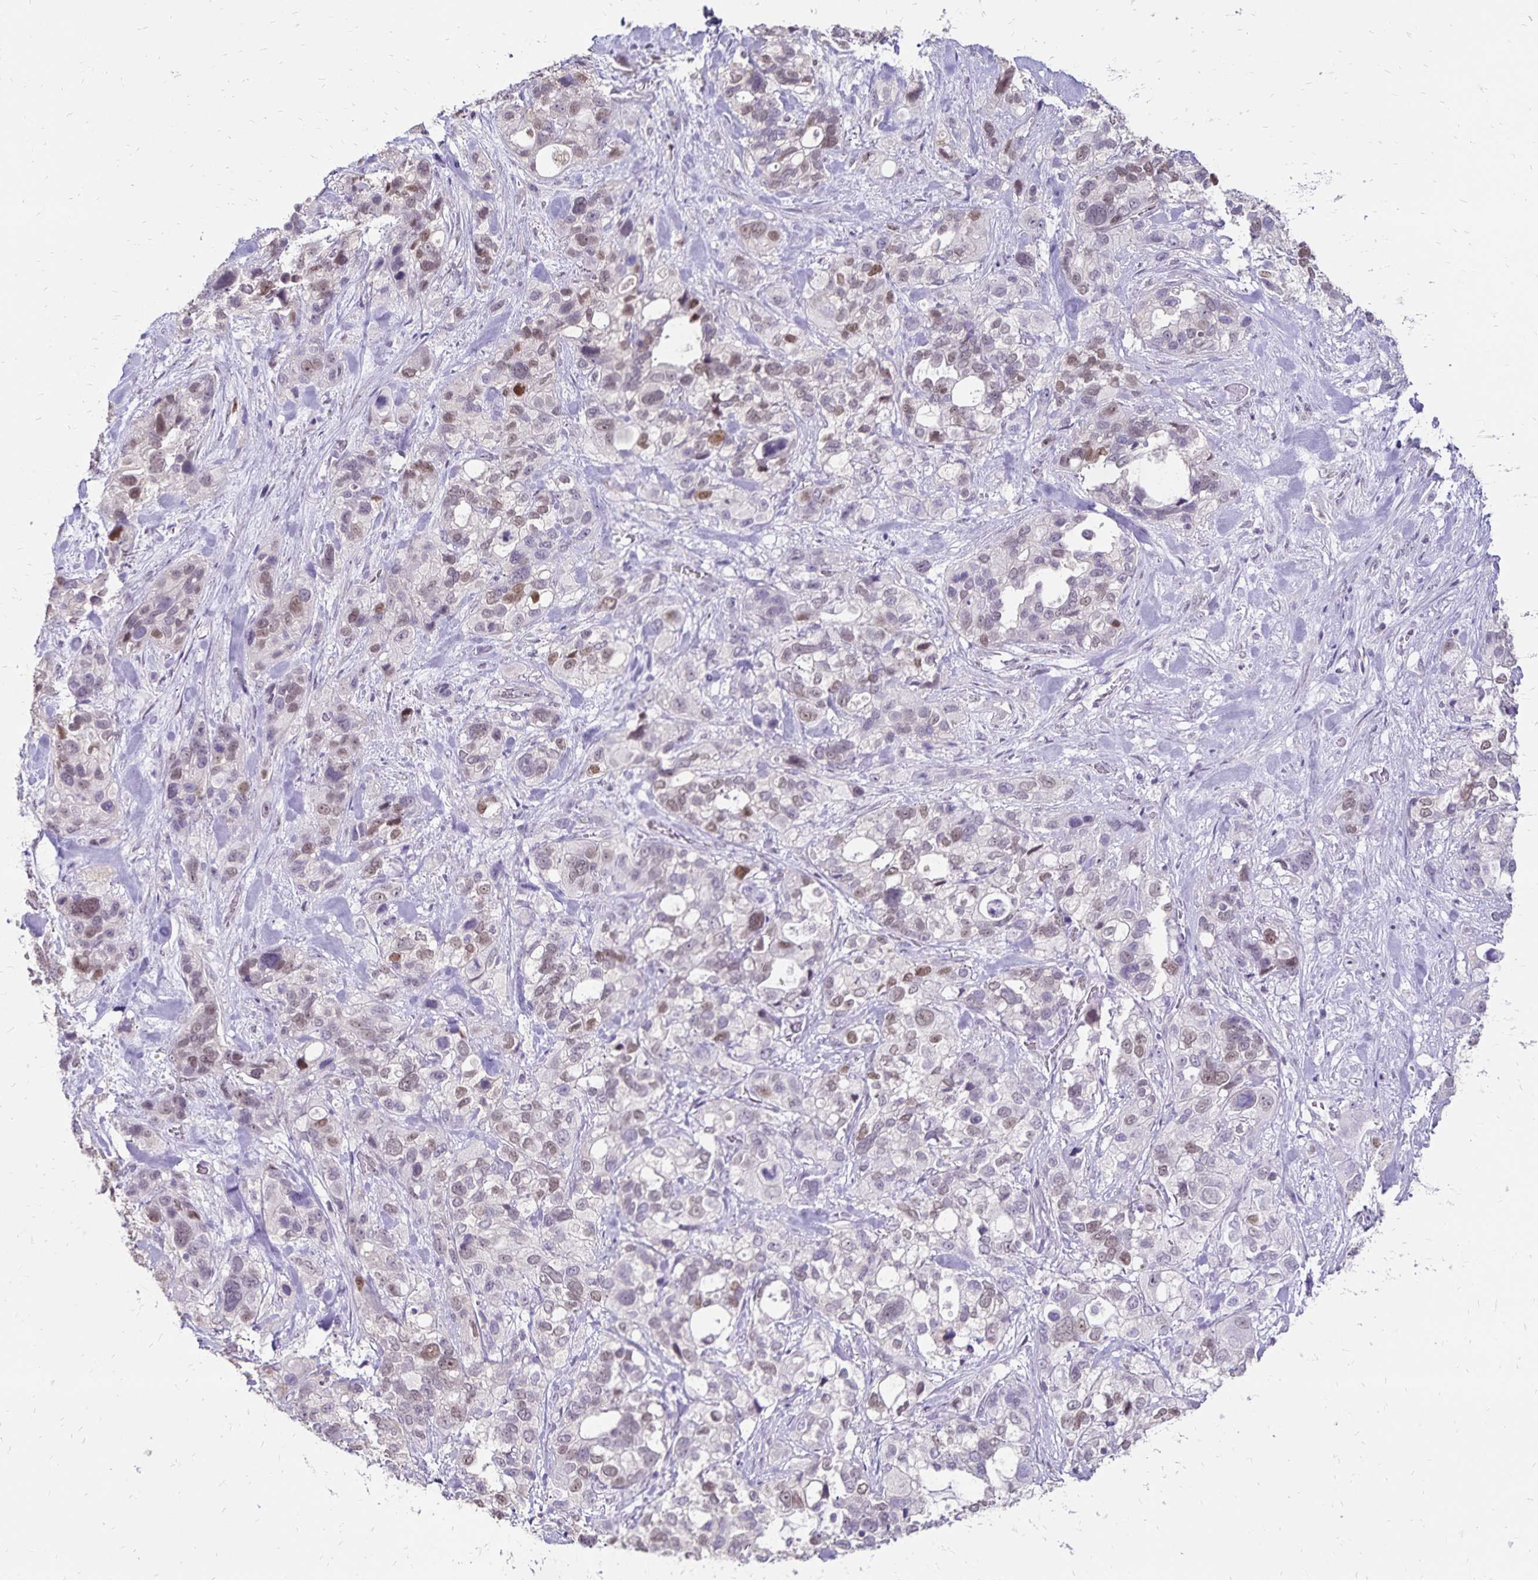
{"staining": {"intensity": "moderate", "quantity": "<25%", "location": "nuclear"}, "tissue": "stomach cancer", "cell_type": "Tumor cells", "image_type": "cancer", "snomed": [{"axis": "morphology", "description": "Adenocarcinoma, NOS"}, {"axis": "topography", "description": "Stomach, upper"}], "caption": "Moderate nuclear protein staining is present in about <25% of tumor cells in stomach cancer.", "gene": "POLB", "patient": {"sex": "female", "age": 81}}